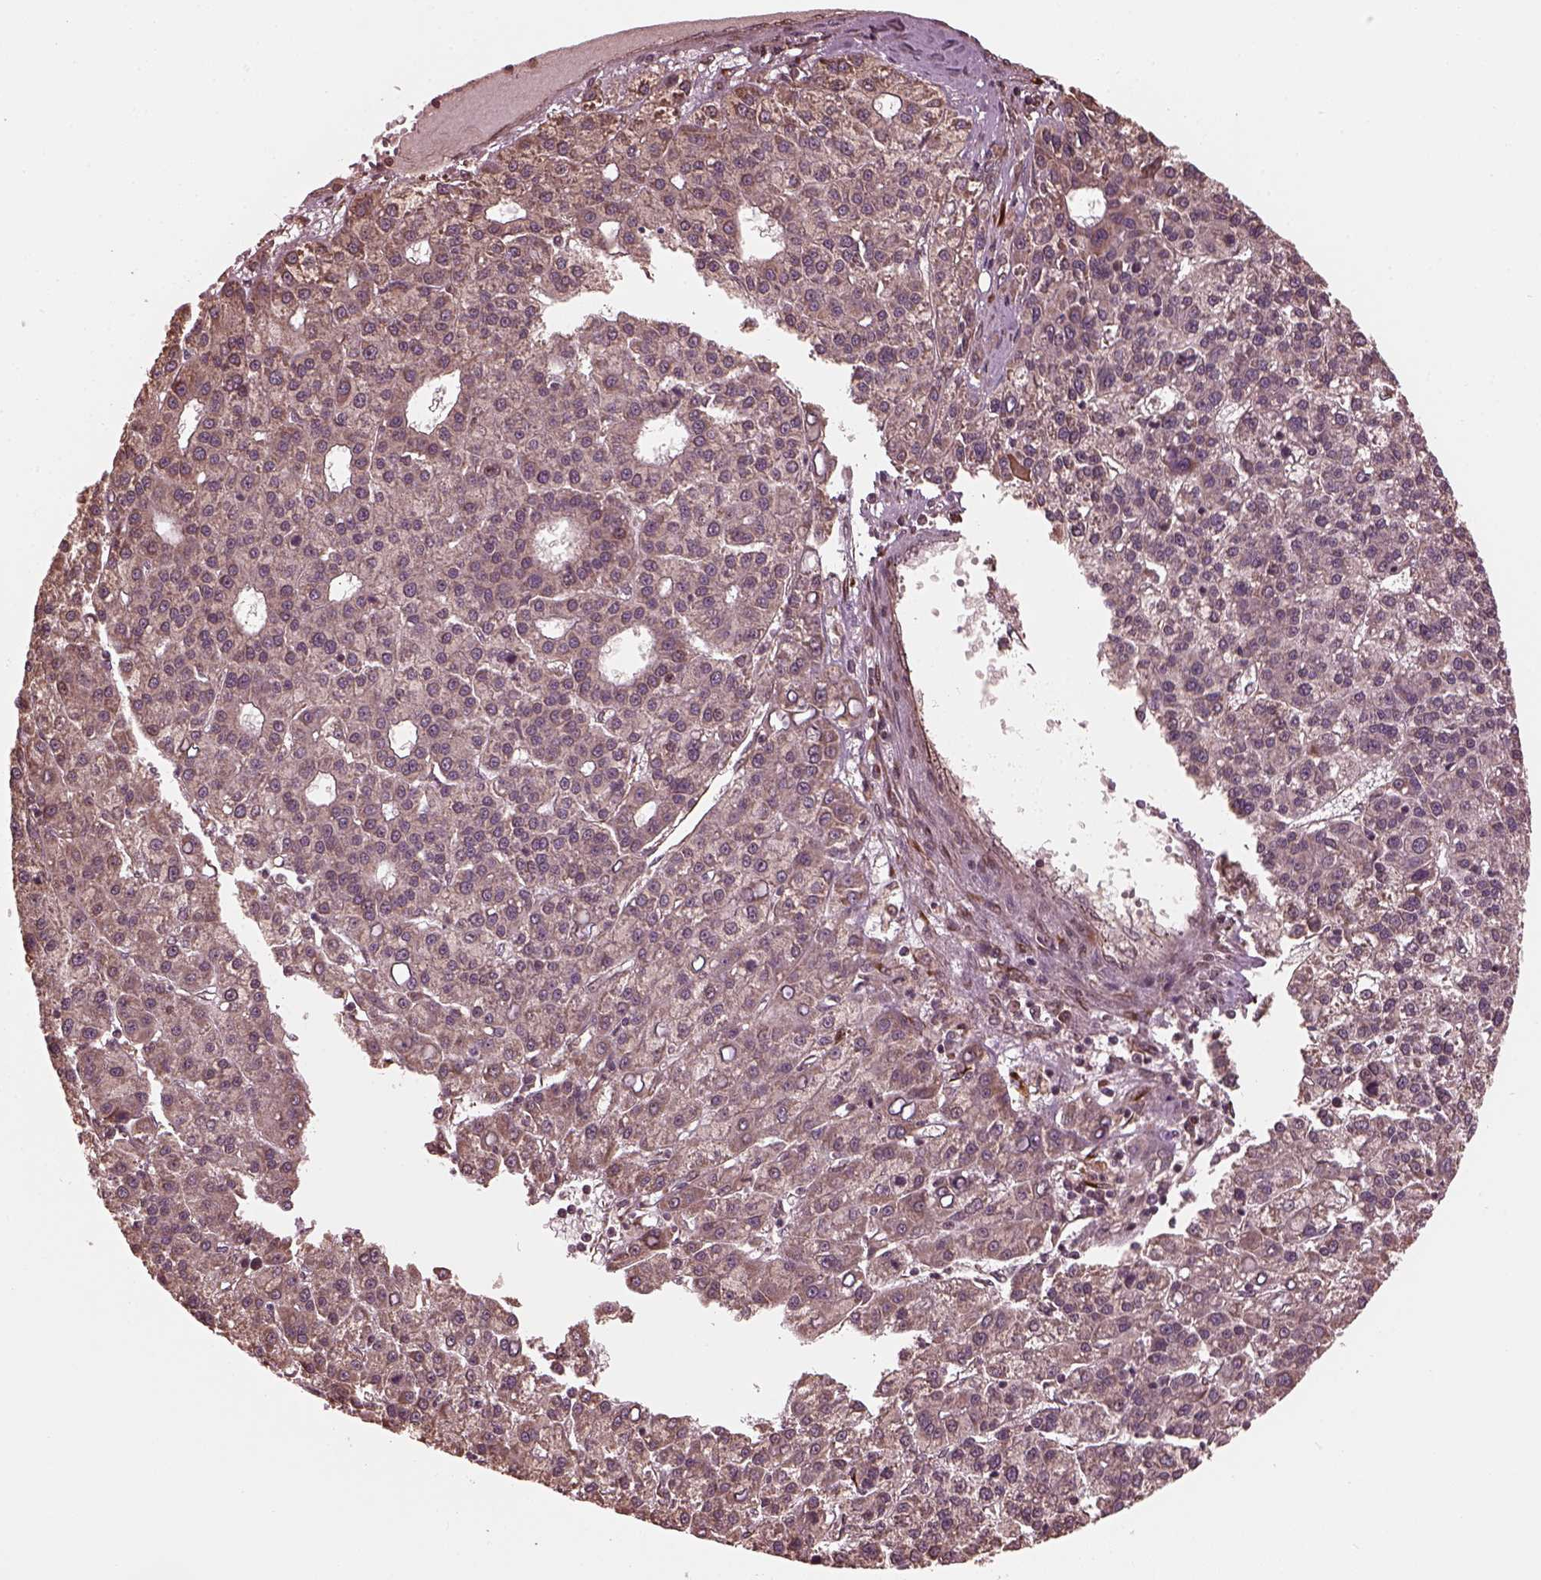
{"staining": {"intensity": "weak", "quantity": "25%-75%", "location": "cytoplasmic/membranous"}, "tissue": "liver cancer", "cell_type": "Tumor cells", "image_type": "cancer", "snomed": [{"axis": "morphology", "description": "Carcinoma, Hepatocellular, NOS"}, {"axis": "topography", "description": "Liver"}], "caption": "Liver cancer stained with immunohistochemistry (IHC) displays weak cytoplasmic/membranous expression in approximately 25%-75% of tumor cells. The staining was performed using DAB (3,3'-diaminobenzidine), with brown indicating positive protein expression. Nuclei are stained blue with hematoxylin.", "gene": "ZNF292", "patient": {"sex": "female", "age": 58}}